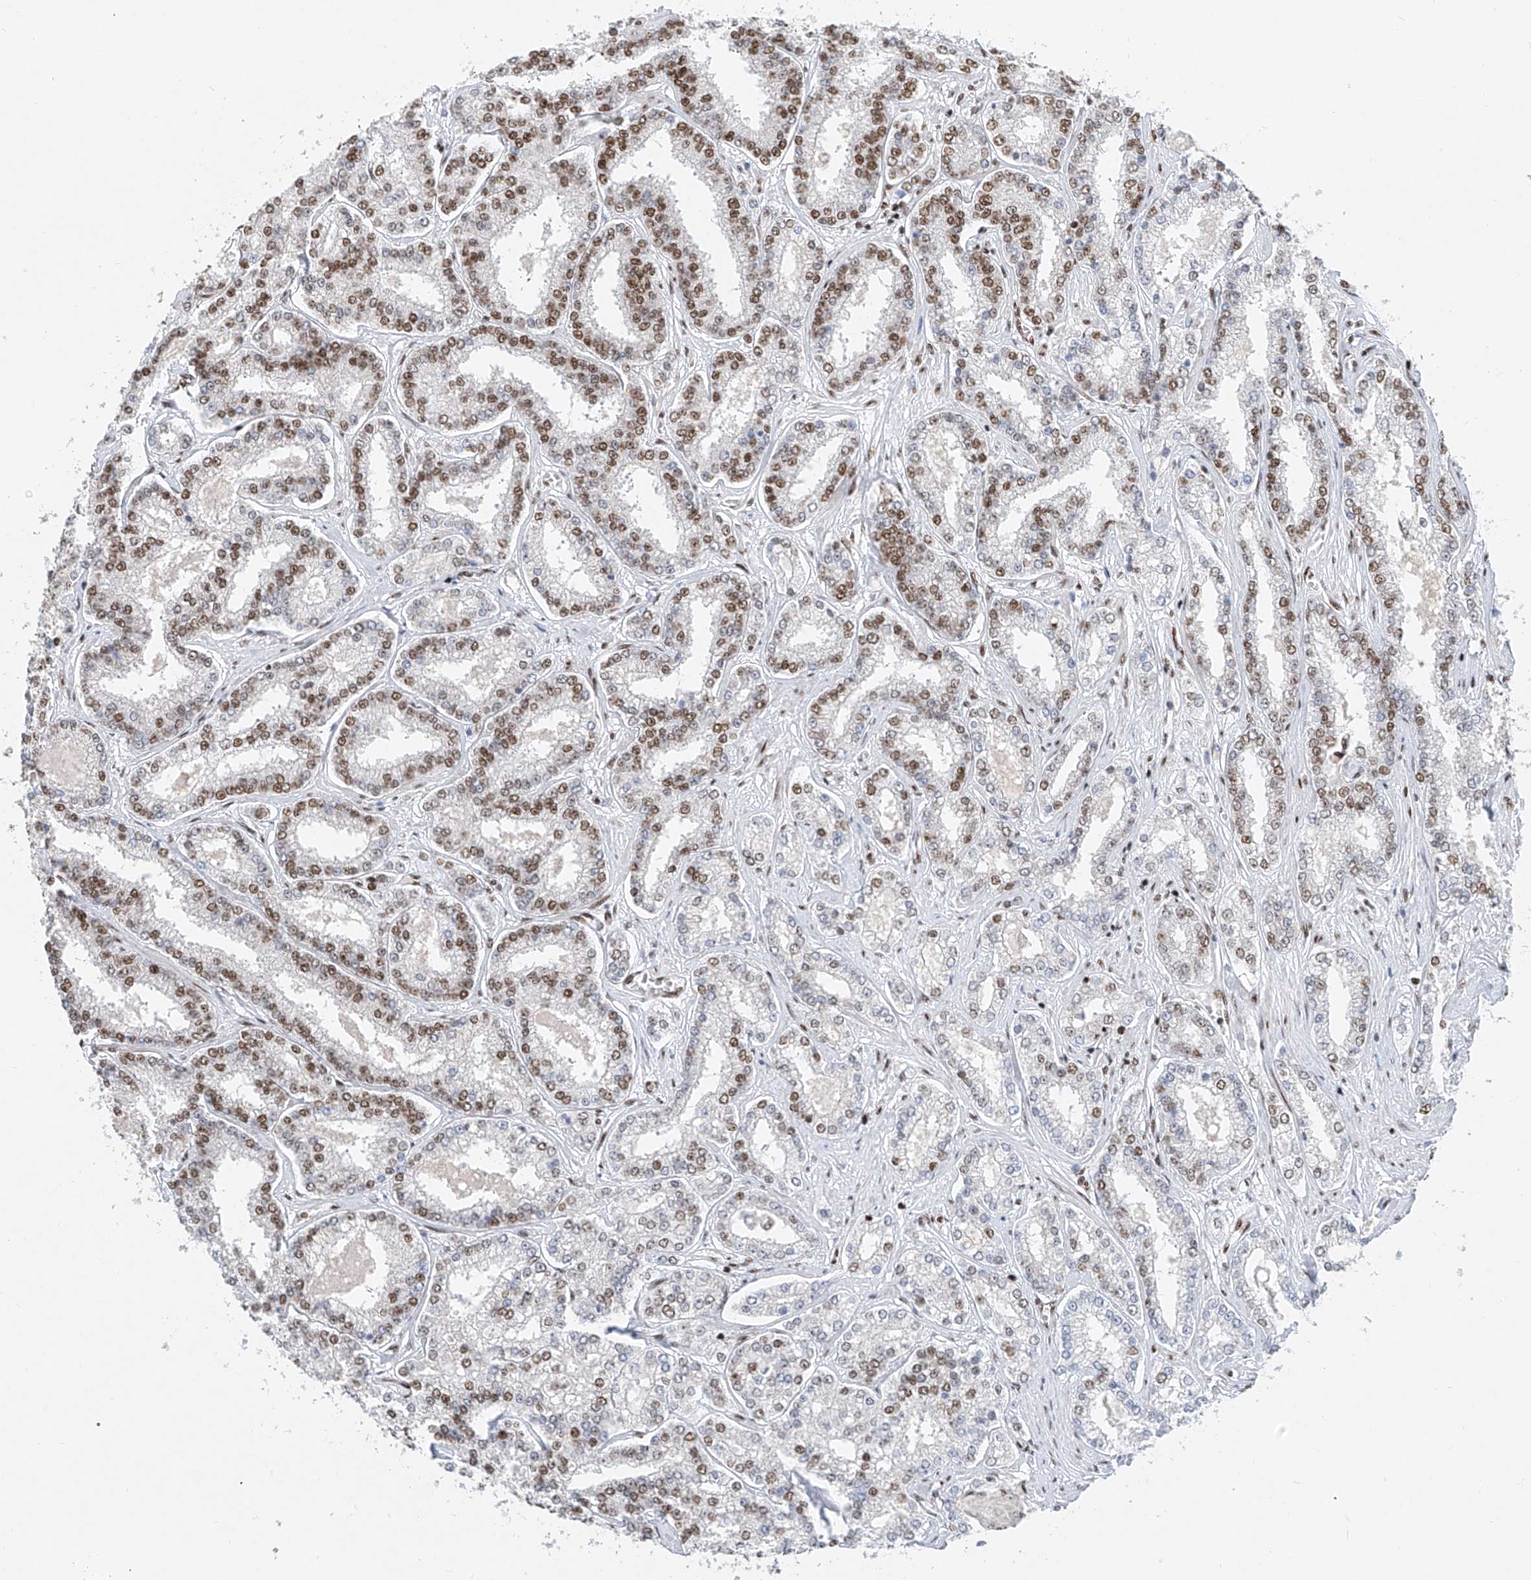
{"staining": {"intensity": "moderate", "quantity": ">75%", "location": "nuclear"}, "tissue": "prostate cancer", "cell_type": "Tumor cells", "image_type": "cancer", "snomed": [{"axis": "morphology", "description": "Normal tissue, NOS"}, {"axis": "morphology", "description": "Adenocarcinoma, High grade"}, {"axis": "topography", "description": "Prostate"}], "caption": "Protein expression analysis of prostate cancer (high-grade adenocarcinoma) reveals moderate nuclear expression in about >75% of tumor cells.", "gene": "TAF4", "patient": {"sex": "male", "age": 83}}